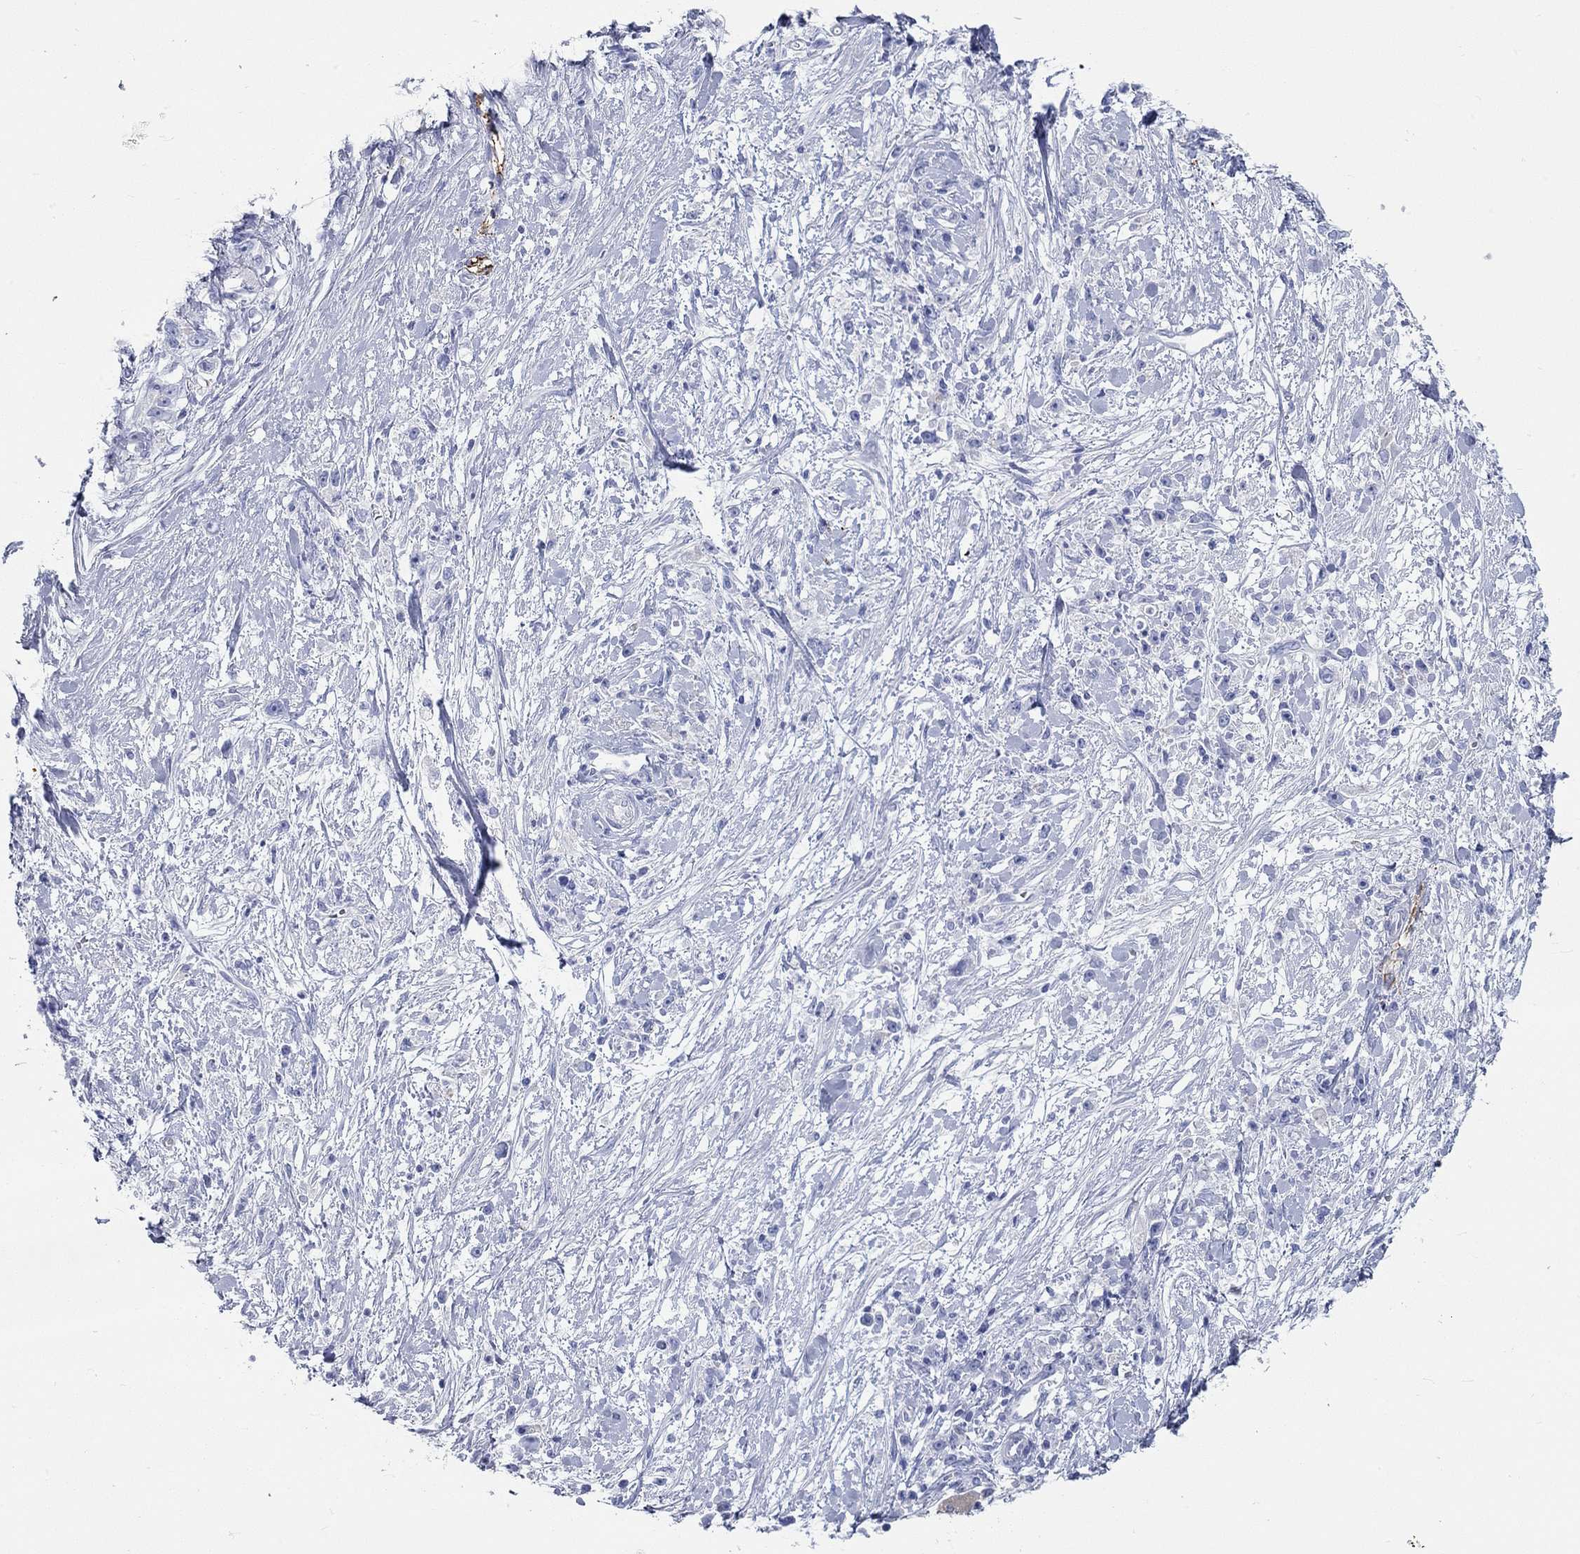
{"staining": {"intensity": "negative", "quantity": "none", "location": "none"}, "tissue": "stomach cancer", "cell_type": "Tumor cells", "image_type": "cancer", "snomed": [{"axis": "morphology", "description": "Adenocarcinoma, NOS"}, {"axis": "topography", "description": "Stomach"}], "caption": "IHC photomicrograph of neoplastic tissue: human adenocarcinoma (stomach) stained with DAB shows no significant protein staining in tumor cells.", "gene": "SPATA9", "patient": {"sex": "female", "age": 59}}